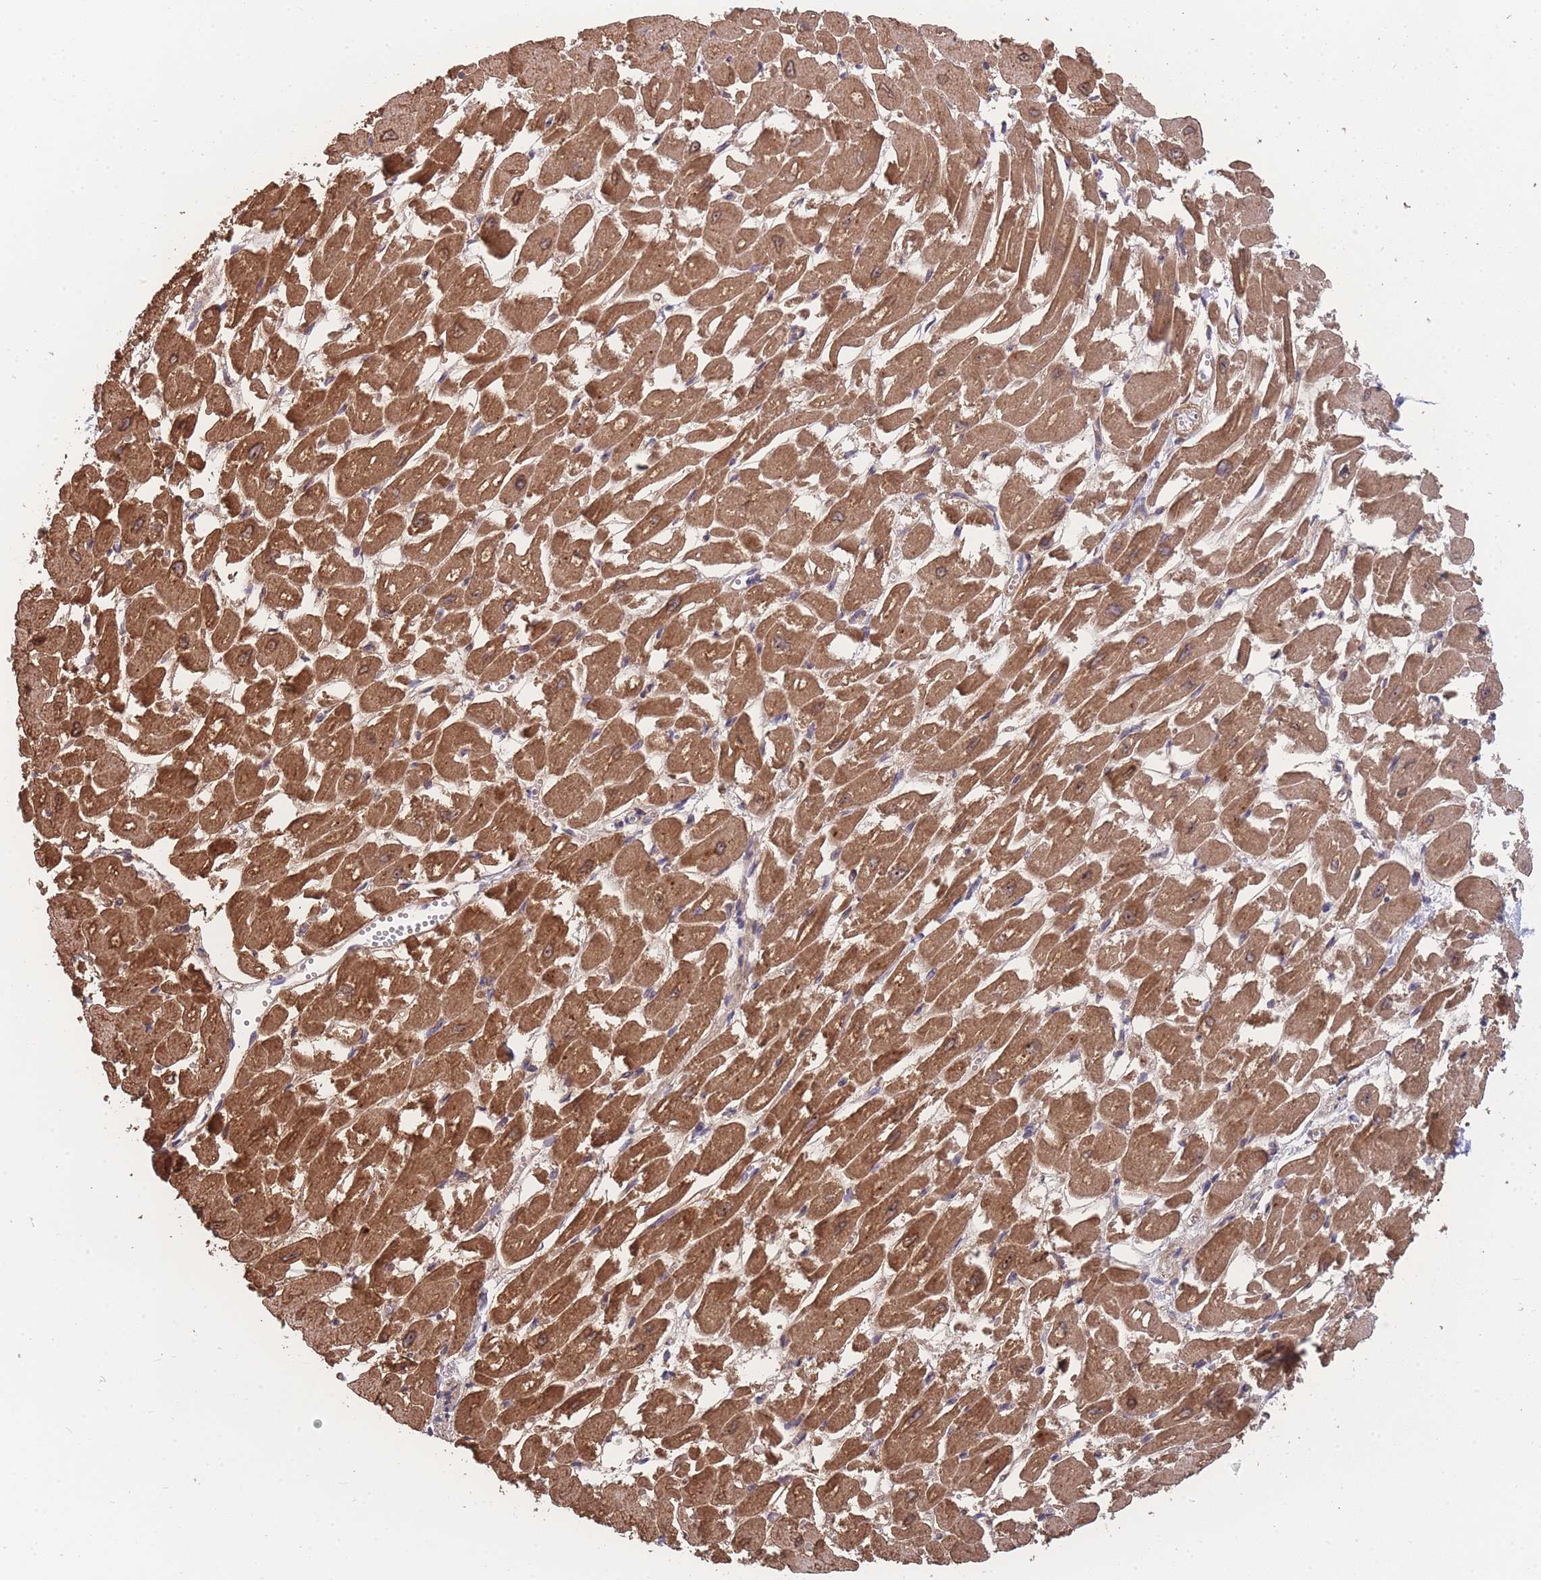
{"staining": {"intensity": "strong", "quantity": ">75%", "location": "cytoplasmic/membranous"}, "tissue": "heart muscle", "cell_type": "Cardiomyocytes", "image_type": "normal", "snomed": [{"axis": "morphology", "description": "Normal tissue, NOS"}, {"axis": "topography", "description": "Heart"}], "caption": "Heart muscle stained for a protein displays strong cytoplasmic/membranous positivity in cardiomyocytes. (Brightfield microscopy of DAB IHC at high magnification).", "gene": "MTRES1", "patient": {"sex": "male", "age": 54}}